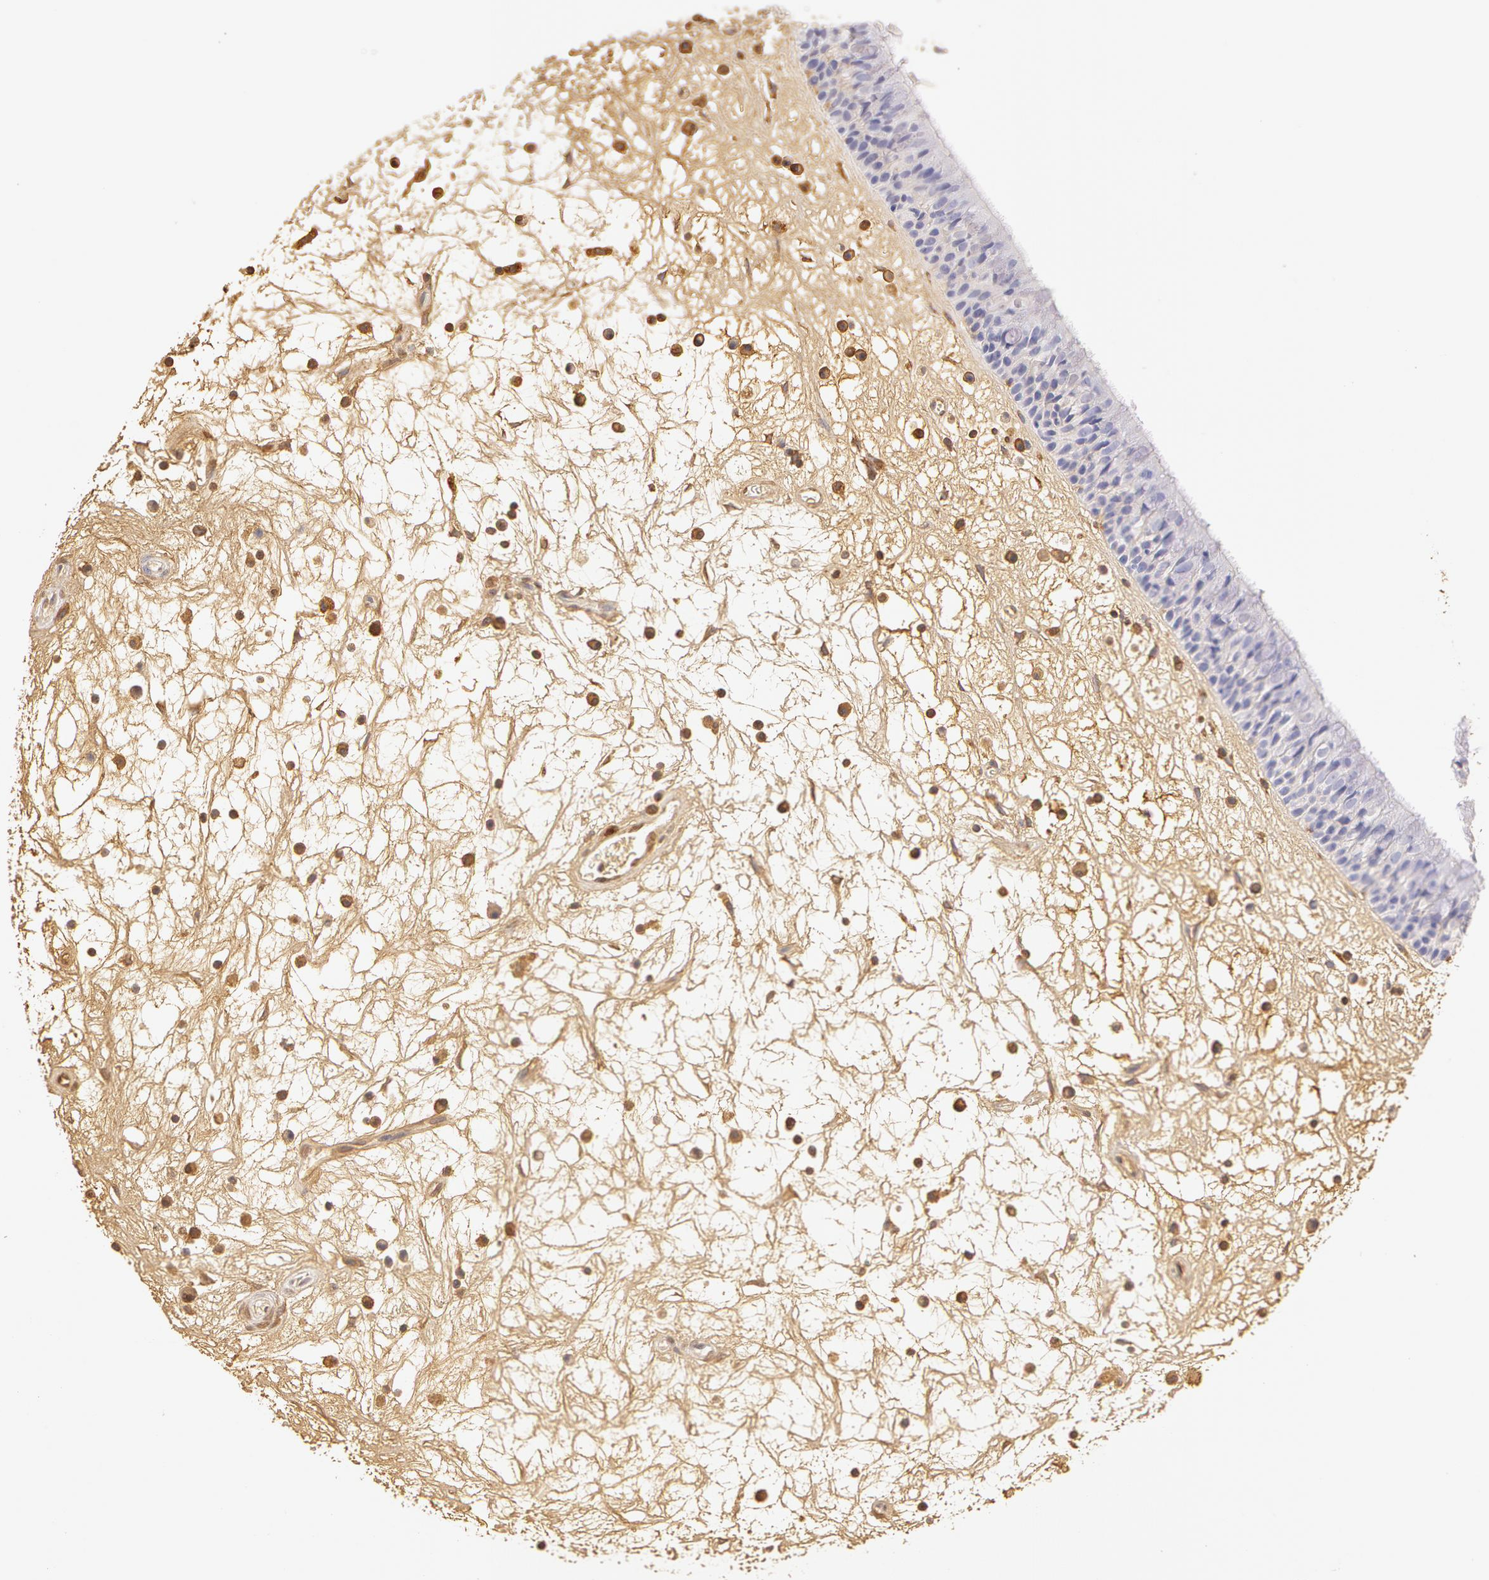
{"staining": {"intensity": "negative", "quantity": "none", "location": "none"}, "tissue": "nasopharynx", "cell_type": "Respiratory epithelial cells", "image_type": "normal", "snomed": [{"axis": "morphology", "description": "Normal tissue, NOS"}, {"axis": "topography", "description": "Nasopharynx"}], "caption": "This is a histopathology image of immunohistochemistry staining of benign nasopharynx, which shows no positivity in respiratory epithelial cells.", "gene": "AHSG", "patient": {"sex": "male", "age": 63}}